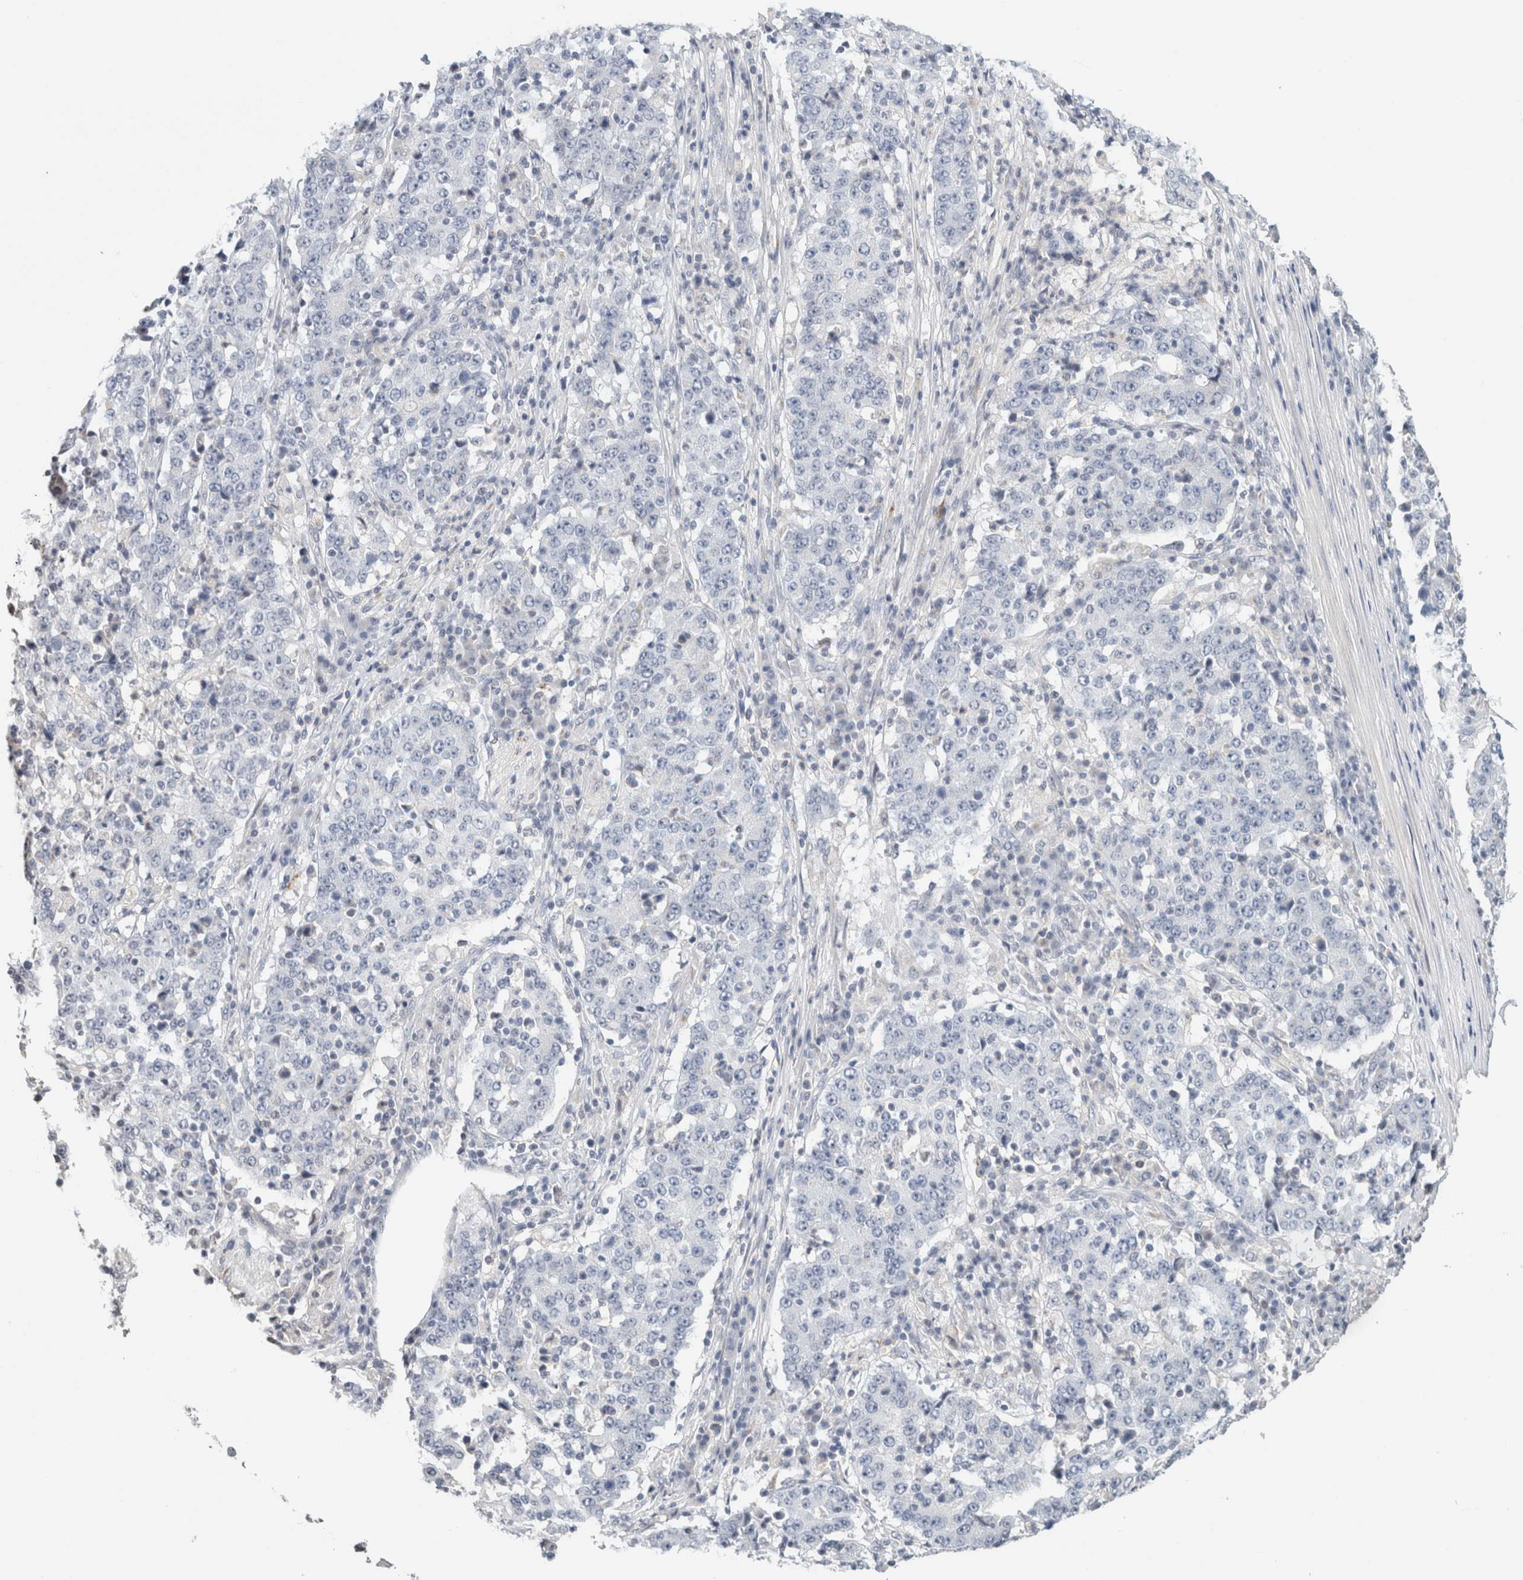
{"staining": {"intensity": "negative", "quantity": "none", "location": "none"}, "tissue": "stomach cancer", "cell_type": "Tumor cells", "image_type": "cancer", "snomed": [{"axis": "morphology", "description": "Adenocarcinoma, NOS"}, {"axis": "topography", "description": "Stomach"}], "caption": "The IHC histopathology image has no significant expression in tumor cells of adenocarcinoma (stomach) tissue.", "gene": "CRAT", "patient": {"sex": "male", "age": 59}}